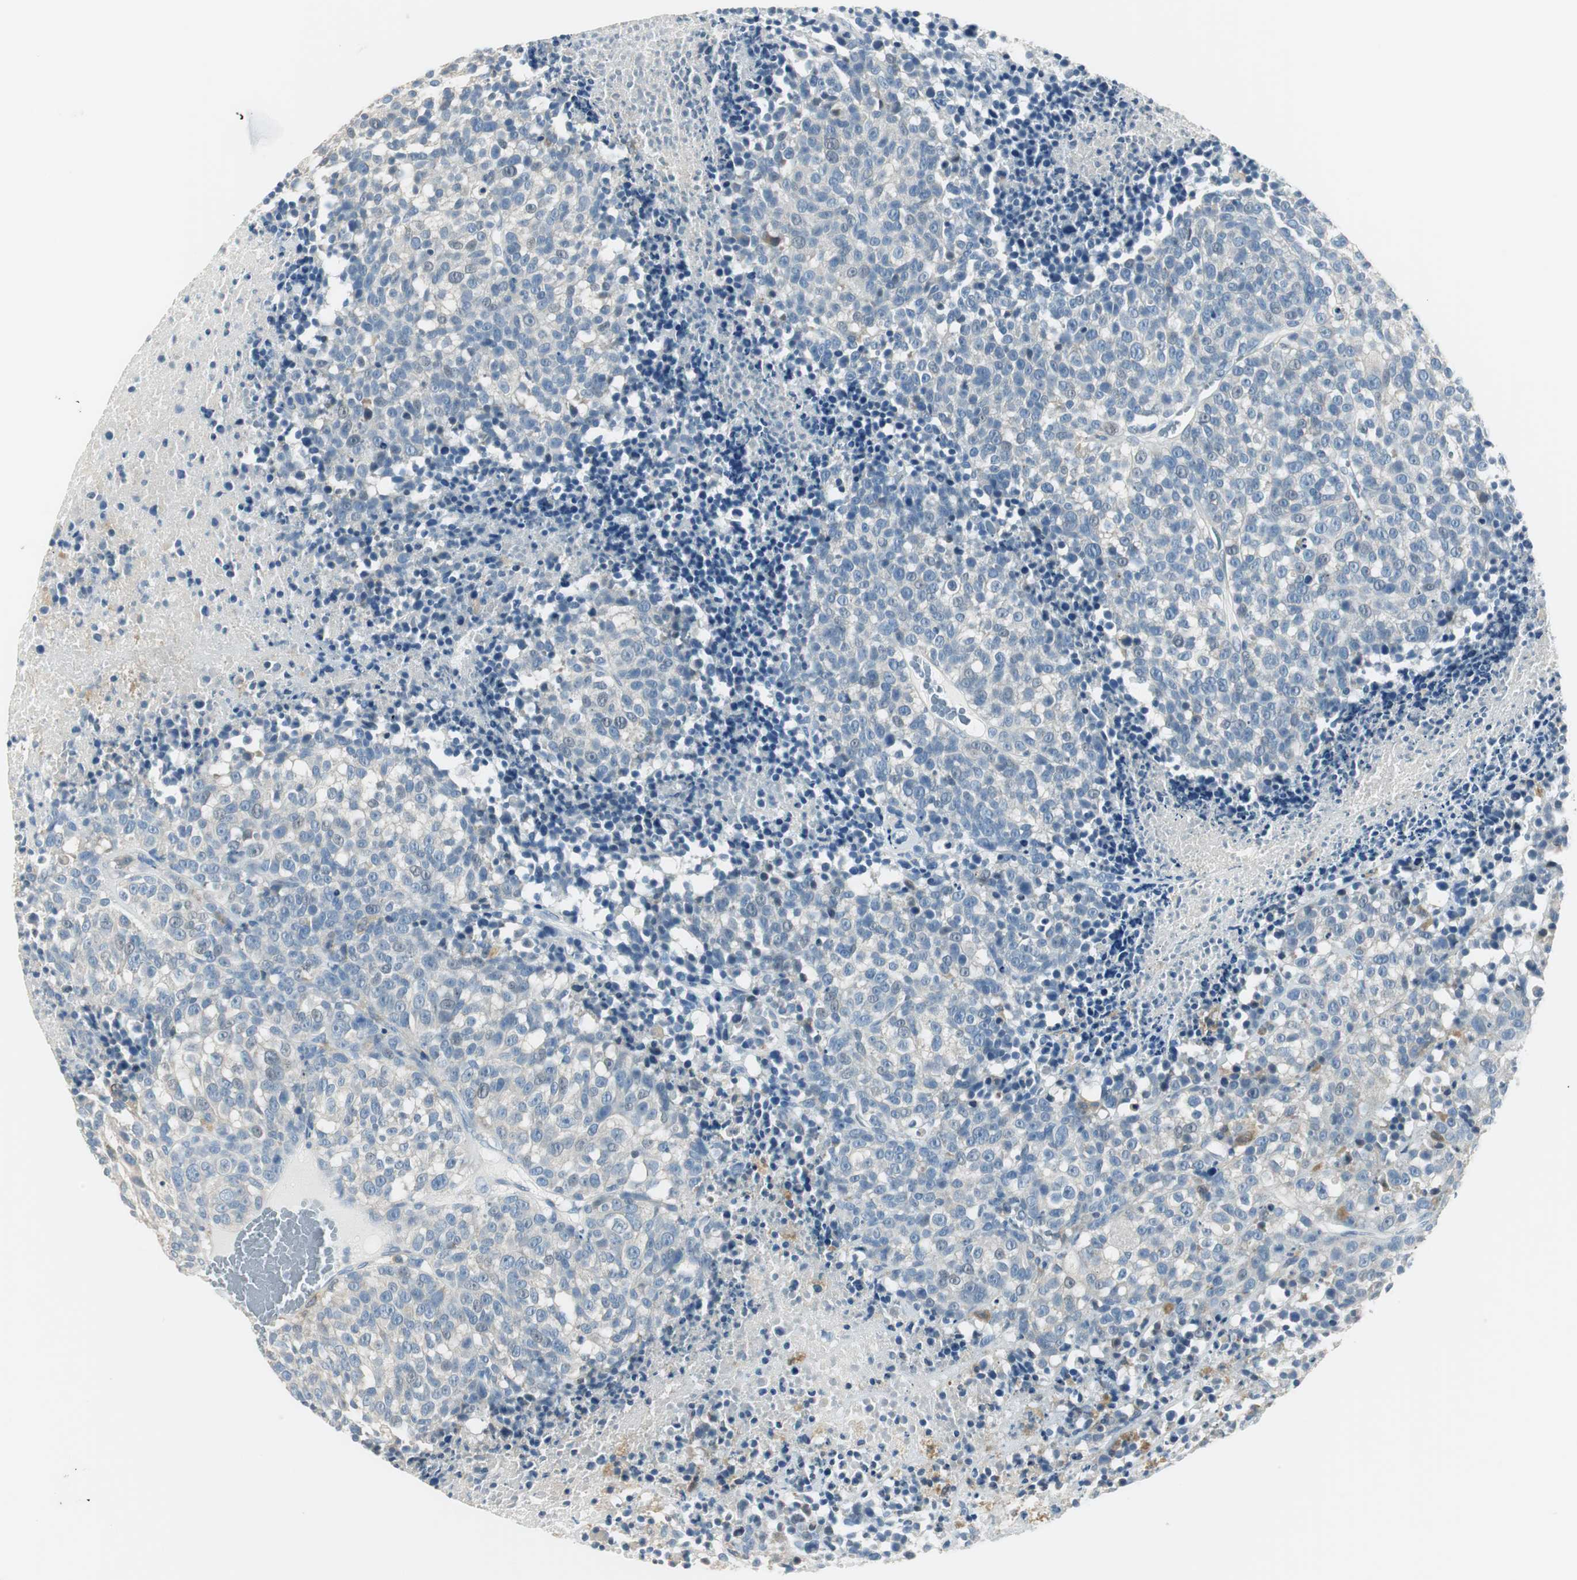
{"staining": {"intensity": "negative", "quantity": "none", "location": "none"}, "tissue": "melanoma", "cell_type": "Tumor cells", "image_type": "cancer", "snomed": [{"axis": "morphology", "description": "Malignant melanoma, Metastatic site"}, {"axis": "topography", "description": "Cerebral cortex"}], "caption": "DAB immunohistochemical staining of human malignant melanoma (metastatic site) exhibits no significant expression in tumor cells.", "gene": "MSTO1", "patient": {"sex": "female", "age": 52}}